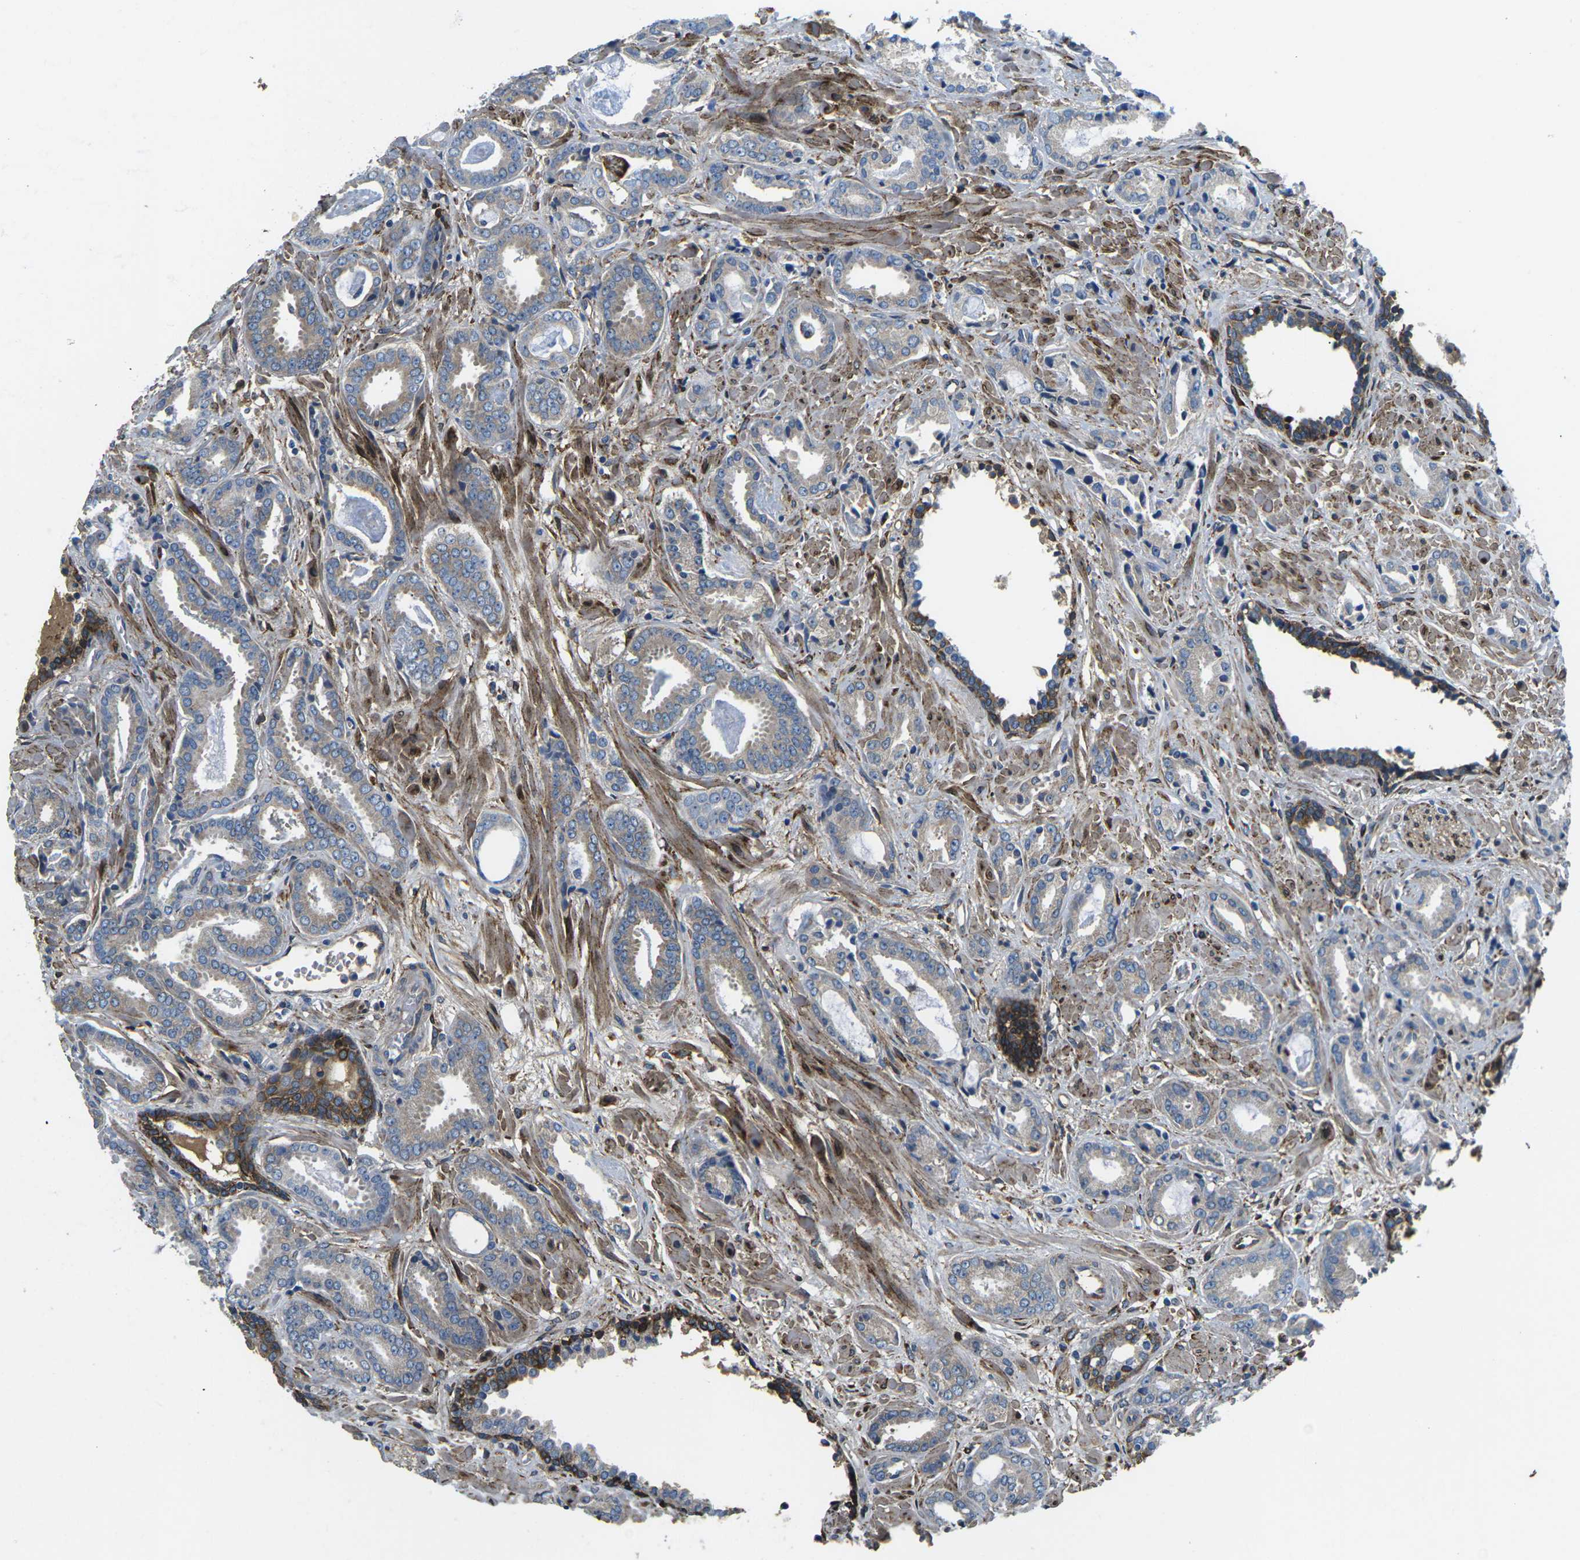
{"staining": {"intensity": "weak", "quantity": "<25%", "location": "cytoplasmic/membranous"}, "tissue": "prostate cancer", "cell_type": "Tumor cells", "image_type": "cancer", "snomed": [{"axis": "morphology", "description": "Adenocarcinoma, Low grade"}, {"axis": "topography", "description": "Prostate"}], "caption": "Immunohistochemistry (IHC) photomicrograph of human prostate adenocarcinoma (low-grade) stained for a protein (brown), which reveals no expression in tumor cells. (DAB immunohistochemistry (IHC), high magnification).", "gene": "PDZD8", "patient": {"sex": "male", "age": 53}}